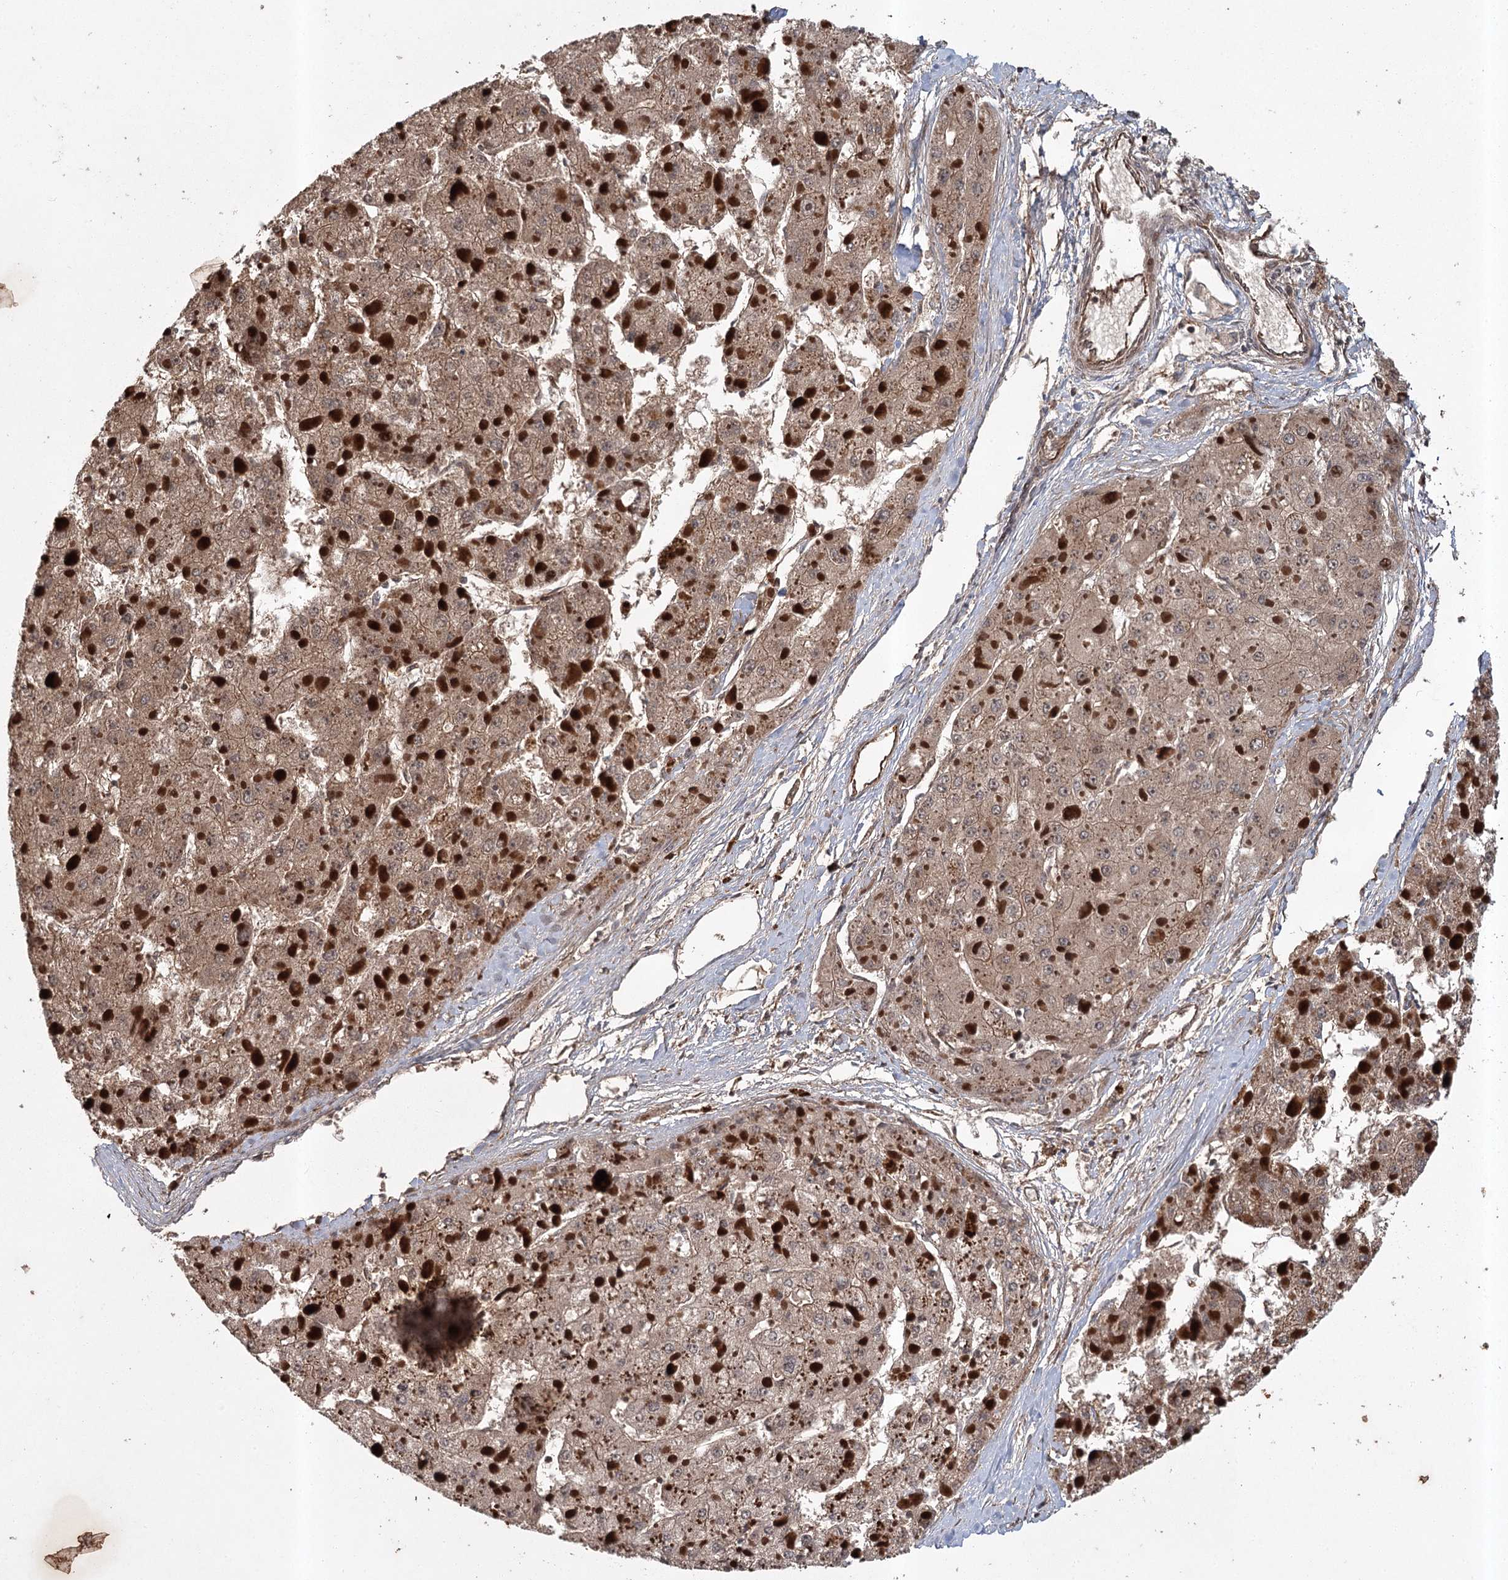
{"staining": {"intensity": "moderate", "quantity": ">75%", "location": "cytoplasmic/membranous"}, "tissue": "liver cancer", "cell_type": "Tumor cells", "image_type": "cancer", "snomed": [{"axis": "morphology", "description": "Carcinoma, Hepatocellular, NOS"}, {"axis": "topography", "description": "Liver"}], "caption": "Human liver hepatocellular carcinoma stained with a brown dye shows moderate cytoplasmic/membranous positive expression in about >75% of tumor cells.", "gene": "RPAP3", "patient": {"sex": "female", "age": 73}}